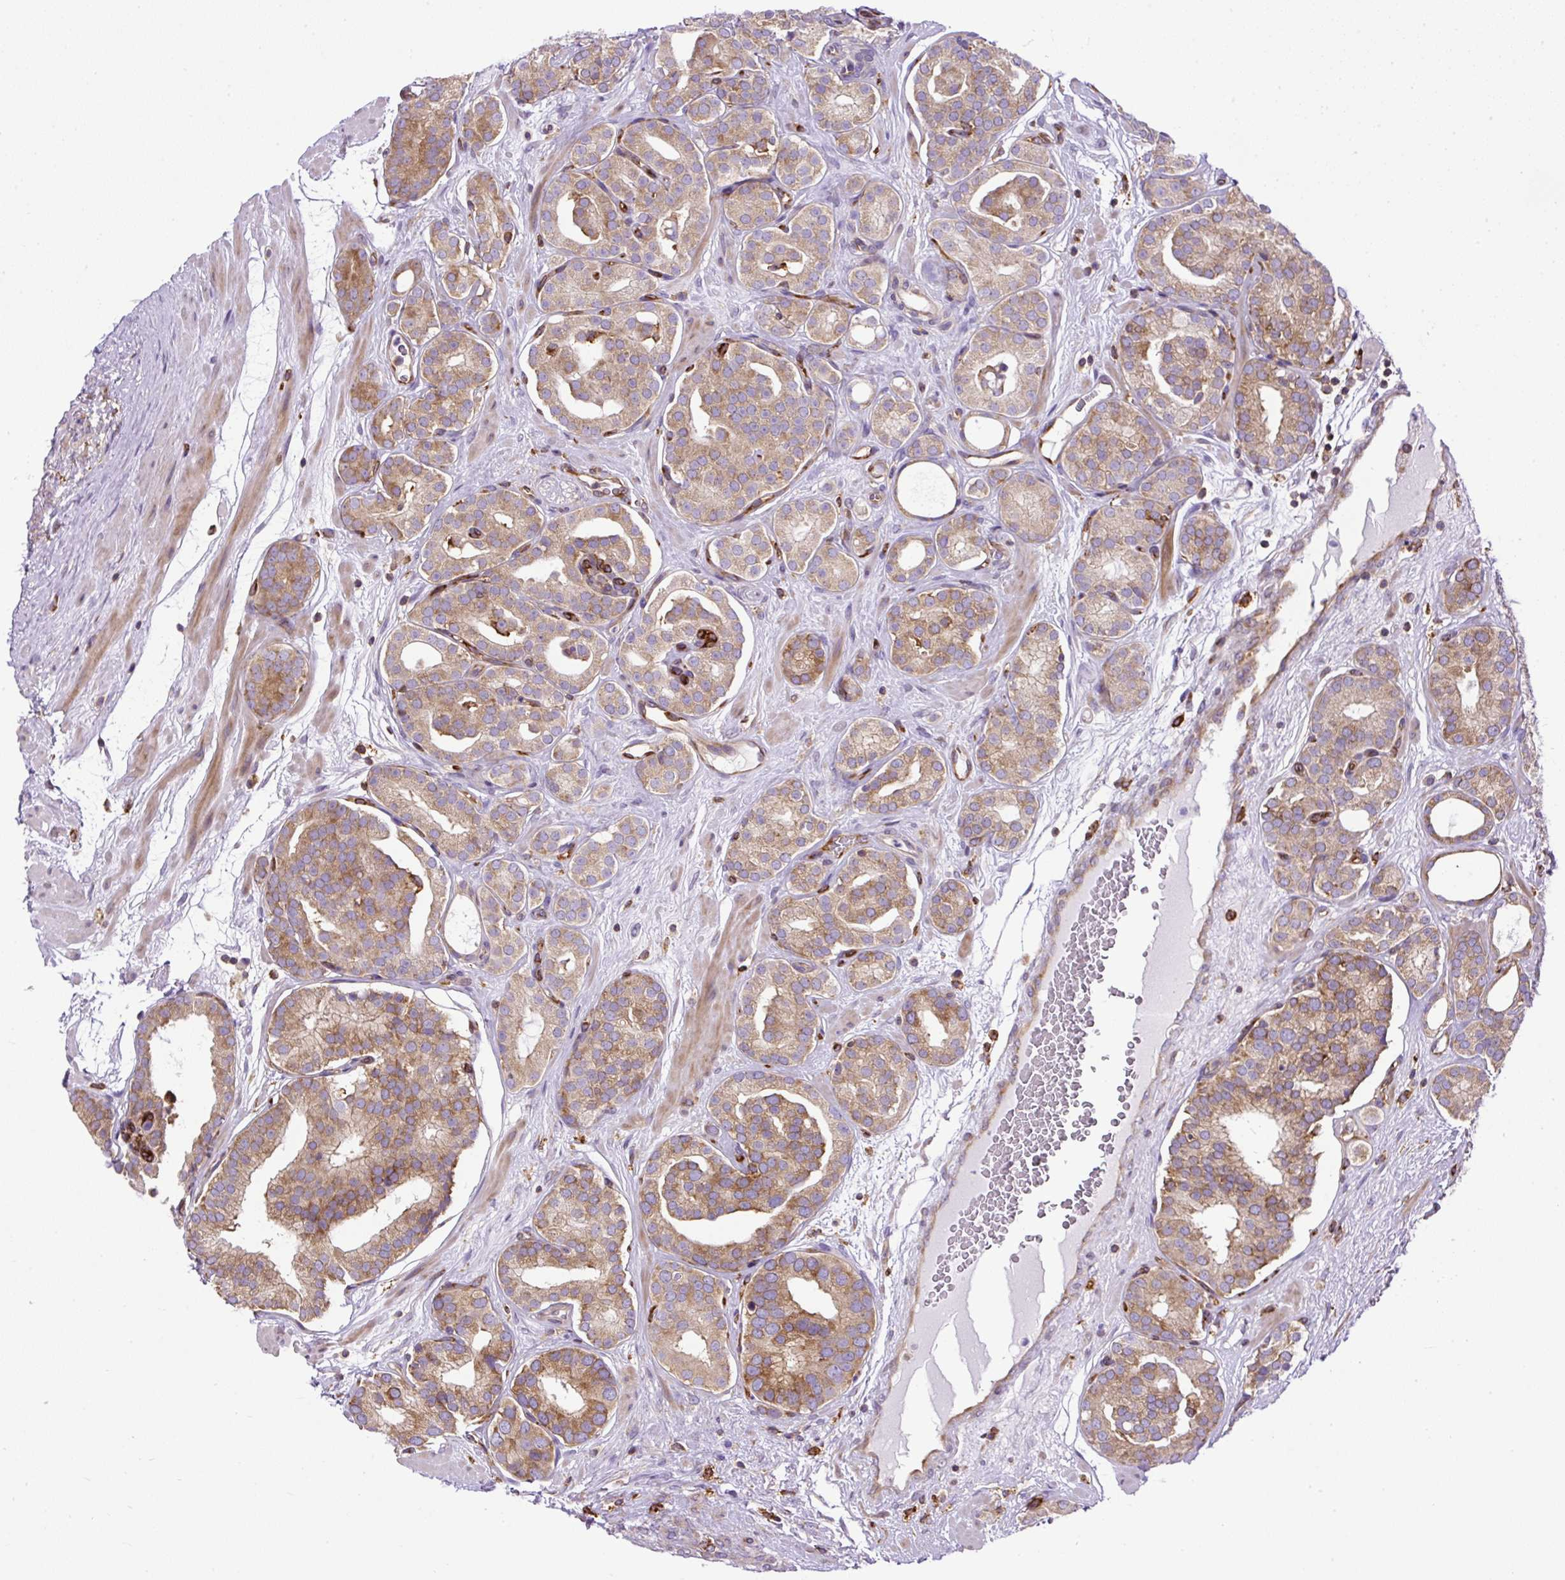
{"staining": {"intensity": "moderate", "quantity": ">75%", "location": "cytoplasmic/membranous"}, "tissue": "prostate cancer", "cell_type": "Tumor cells", "image_type": "cancer", "snomed": [{"axis": "morphology", "description": "Adenocarcinoma, High grade"}, {"axis": "topography", "description": "Prostate"}], "caption": "High-magnification brightfield microscopy of prostate cancer stained with DAB (3,3'-diaminobenzidine) (brown) and counterstained with hematoxylin (blue). tumor cells exhibit moderate cytoplasmic/membranous expression is seen in about>75% of cells. Nuclei are stained in blue.", "gene": "MAP1S", "patient": {"sex": "male", "age": 66}}